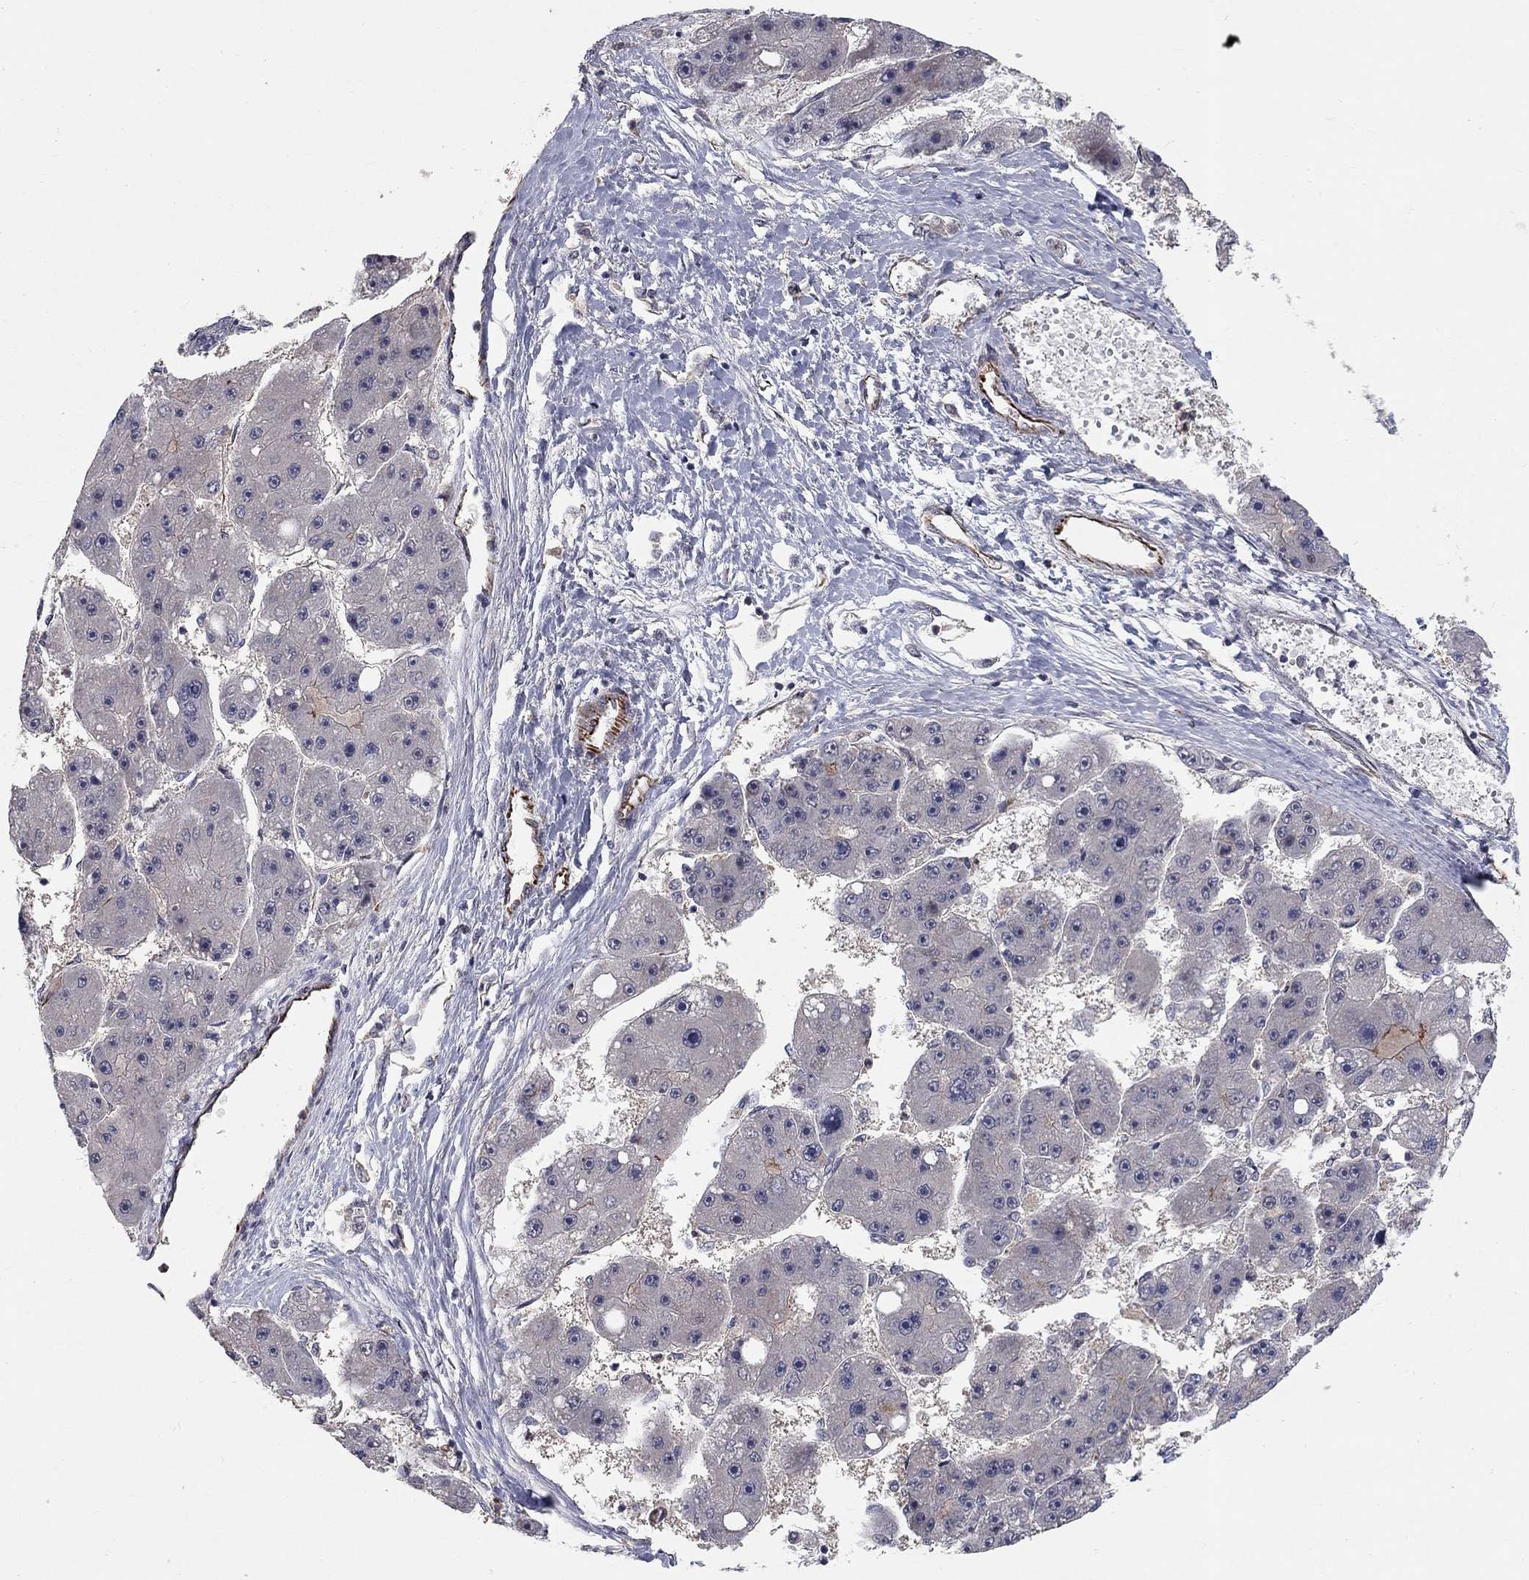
{"staining": {"intensity": "negative", "quantity": "none", "location": "none"}, "tissue": "liver cancer", "cell_type": "Tumor cells", "image_type": "cancer", "snomed": [{"axis": "morphology", "description": "Carcinoma, Hepatocellular, NOS"}, {"axis": "topography", "description": "Liver"}], "caption": "Immunohistochemistry (IHC) histopathology image of neoplastic tissue: human liver hepatocellular carcinoma stained with DAB reveals no significant protein staining in tumor cells. Brightfield microscopy of immunohistochemistry stained with DAB (3,3'-diaminobenzidine) (brown) and hematoxylin (blue), captured at high magnification.", "gene": "MSRA", "patient": {"sex": "female", "age": 61}}